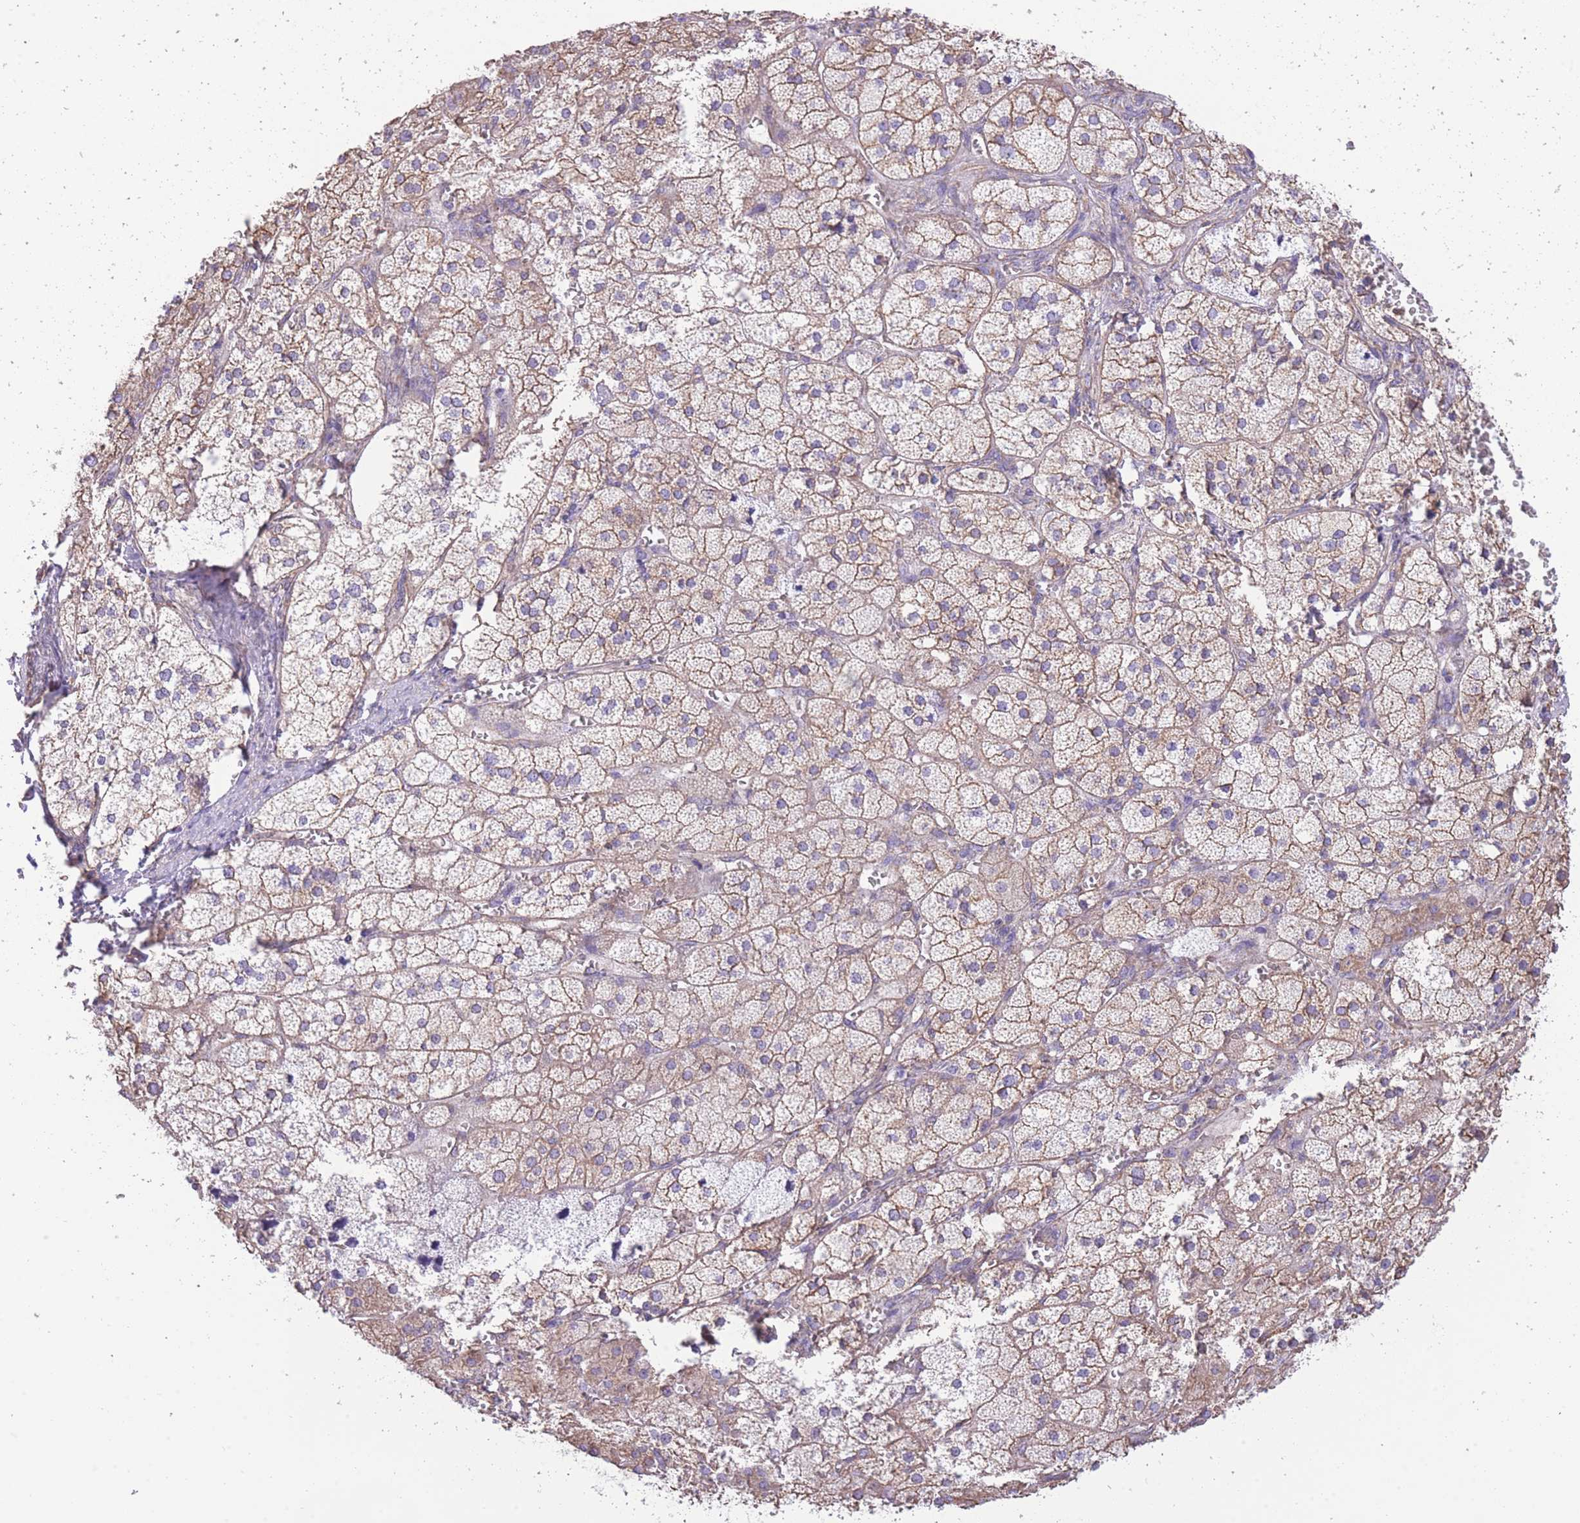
{"staining": {"intensity": "moderate", "quantity": "25%-75%", "location": "cytoplasmic/membranous"}, "tissue": "adrenal gland", "cell_type": "Glandular cells", "image_type": "normal", "snomed": [{"axis": "morphology", "description": "Normal tissue, NOS"}, {"axis": "topography", "description": "Adrenal gland"}], "caption": "Immunohistochemistry (IHC) of benign human adrenal gland displays medium levels of moderate cytoplasmic/membranous positivity in approximately 25%-75% of glandular cells.", "gene": "RHOU", "patient": {"sex": "female", "age": 52}}